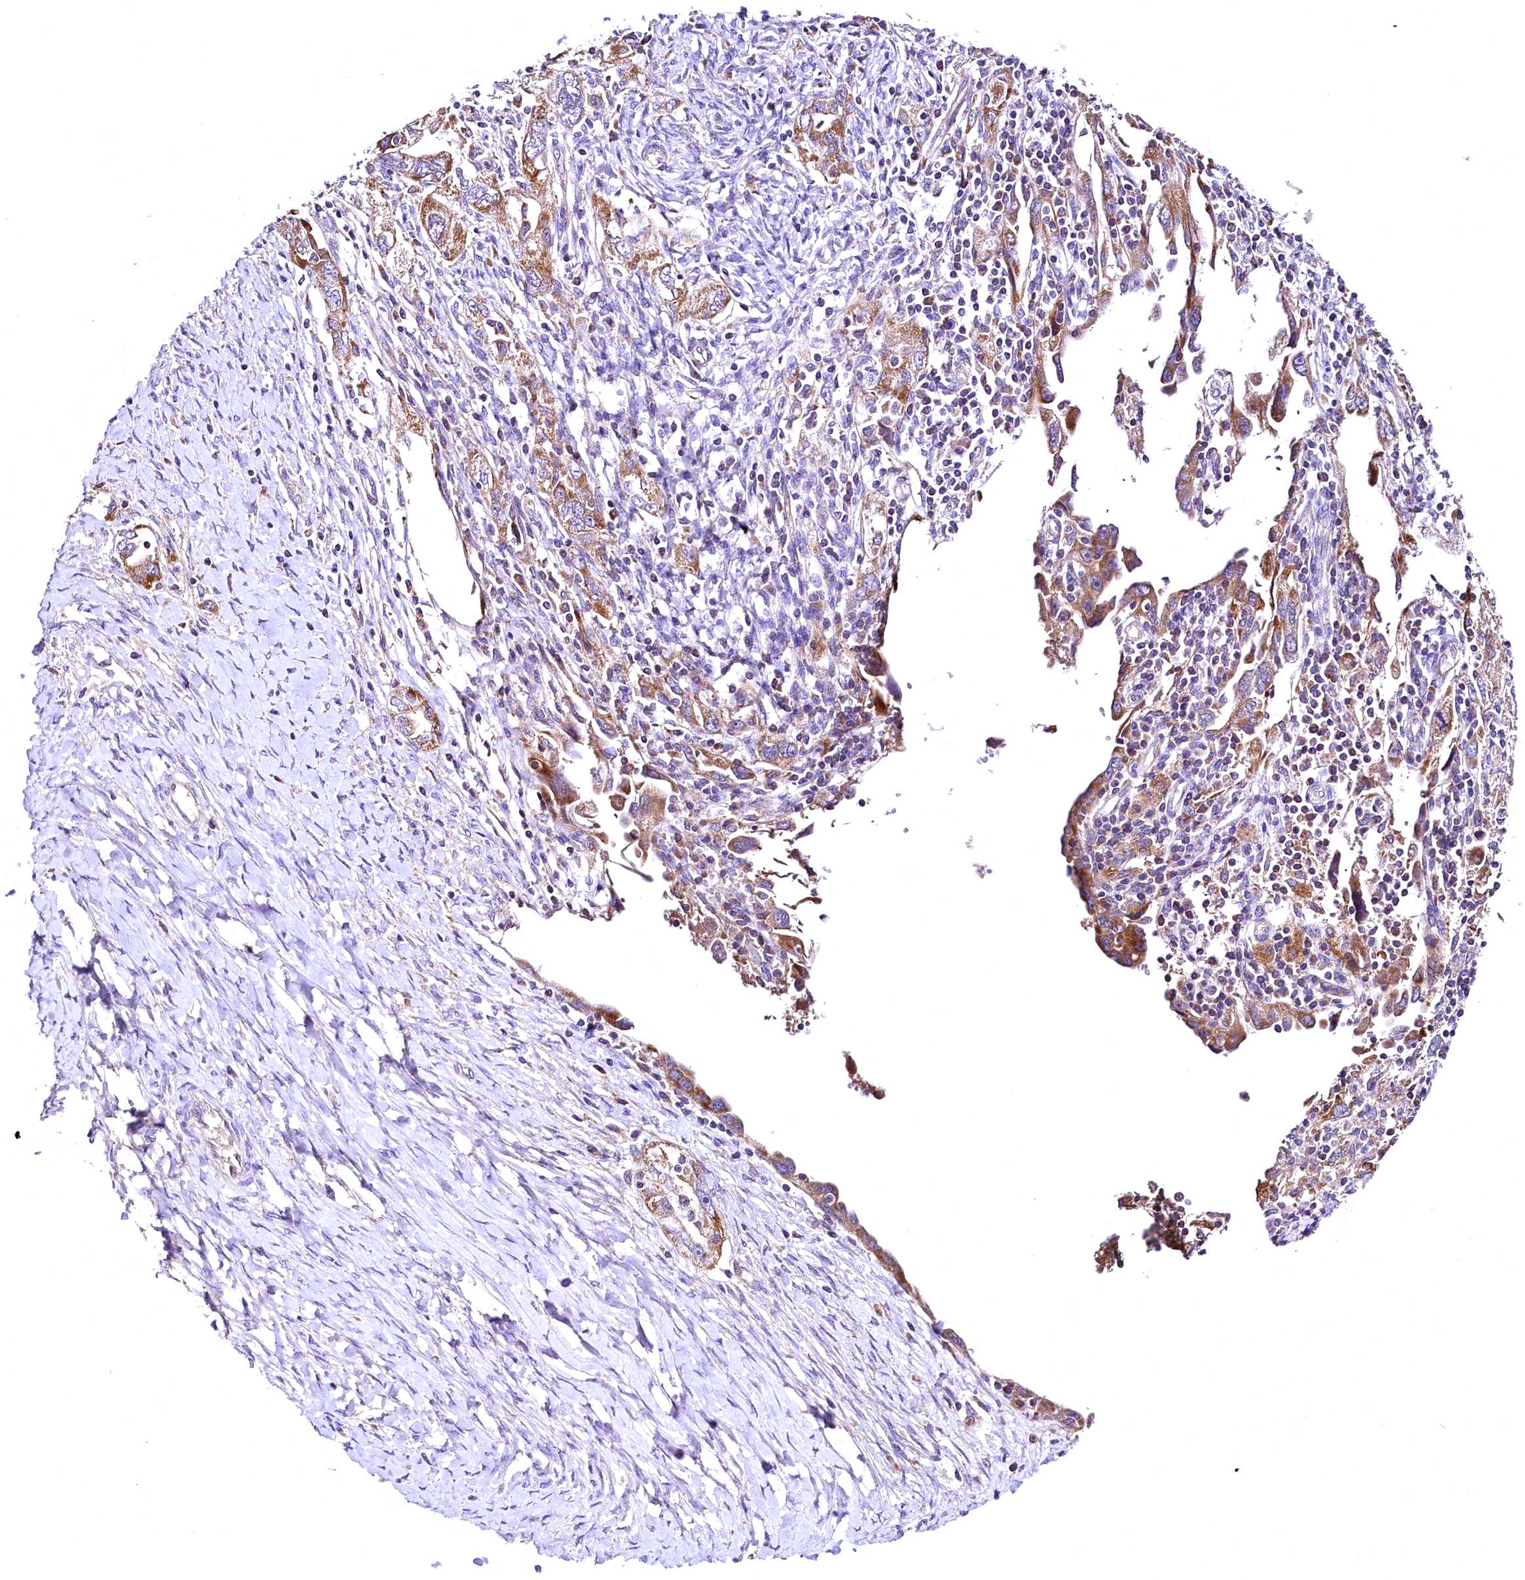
{"staining": {"intensity": "moderate", "quantity": ">75%", "location": "cytoplasmic/membranous"}, "tissue": "ovarian cancer", "cell_type": "Tumor cells", "image_type": "cancer", "snomed": [{"axis": "morphology", "description": "Carcinoma, NOS"}, {"axis": "morphology", "description": "Cystadenocarcinoma, serous, NOS"}, {"axis": "topography", "description": "Ovary"}], "caption": "Immunohistochemical staining of human ovarian cancer (serous cystadenocarcinoma) demonstrates medium levels of moderate cytoplasmic/membranous protein positivity in approximately >75% of tumor cells.", "gene": "MRPL57", "patient": {"sex": "female", "age": 69}}